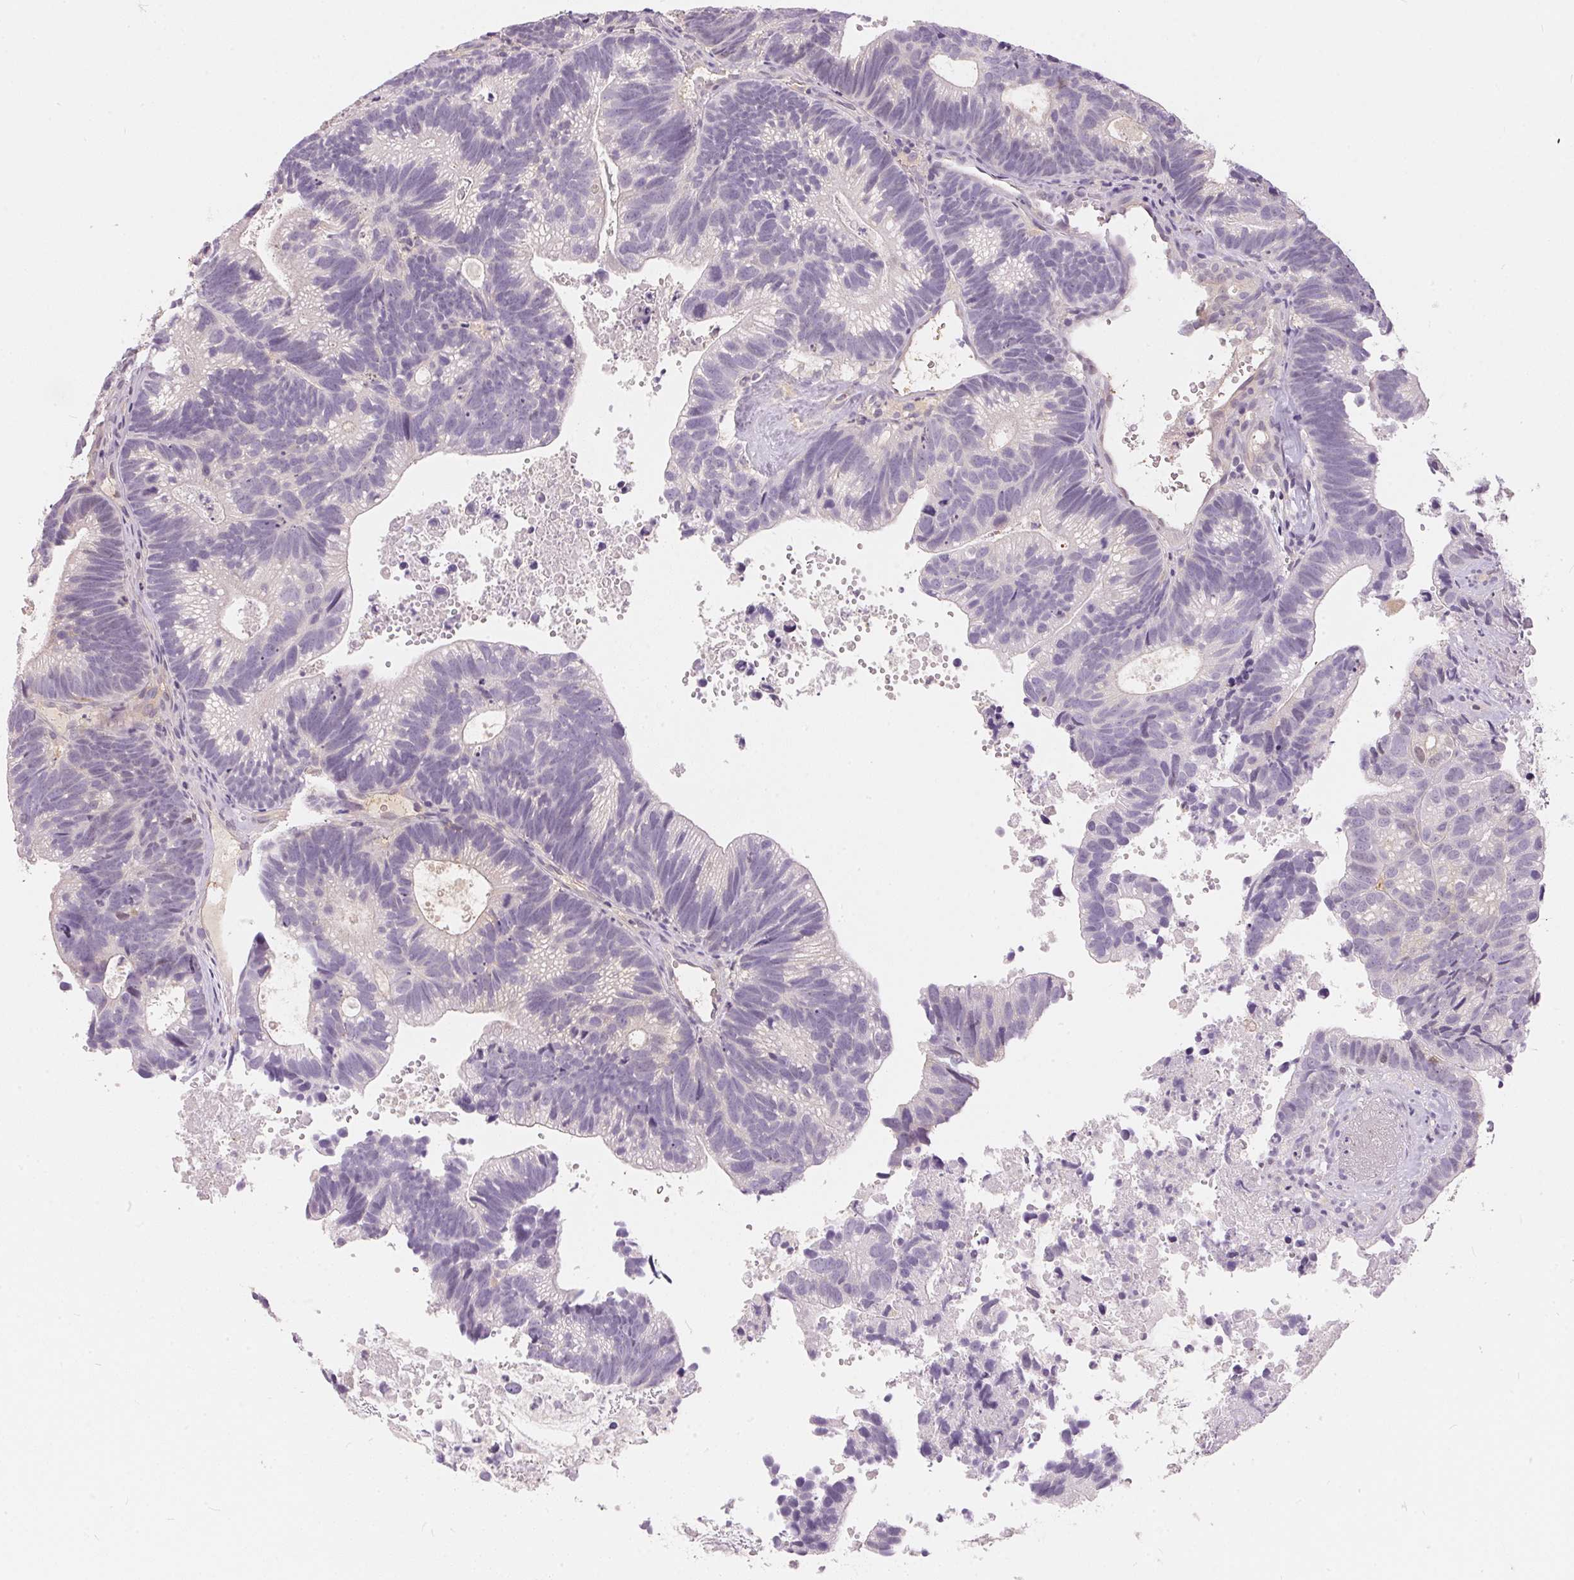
{"staining": {"intensity": "weak", "quantity": "<25%", "location": "cytoplasmic/membranous"}, "tissue": "head and neck cancer", "cell_type": "Tumor cells", "image_type": "cancer", "snomed": [{"axis": "morphology", "description": "Adenocarcinoma, NOS"}, {"axis": "topography", "description": "Head-Neck"}], "caption": "The immunohistochemistry photomicrograph has no significant positivity in tumor cells of head and neck cancer (adenocarcinoma) tissue.", "gene": "BLMH", "patient": {"sex": "male", "age": 62}}